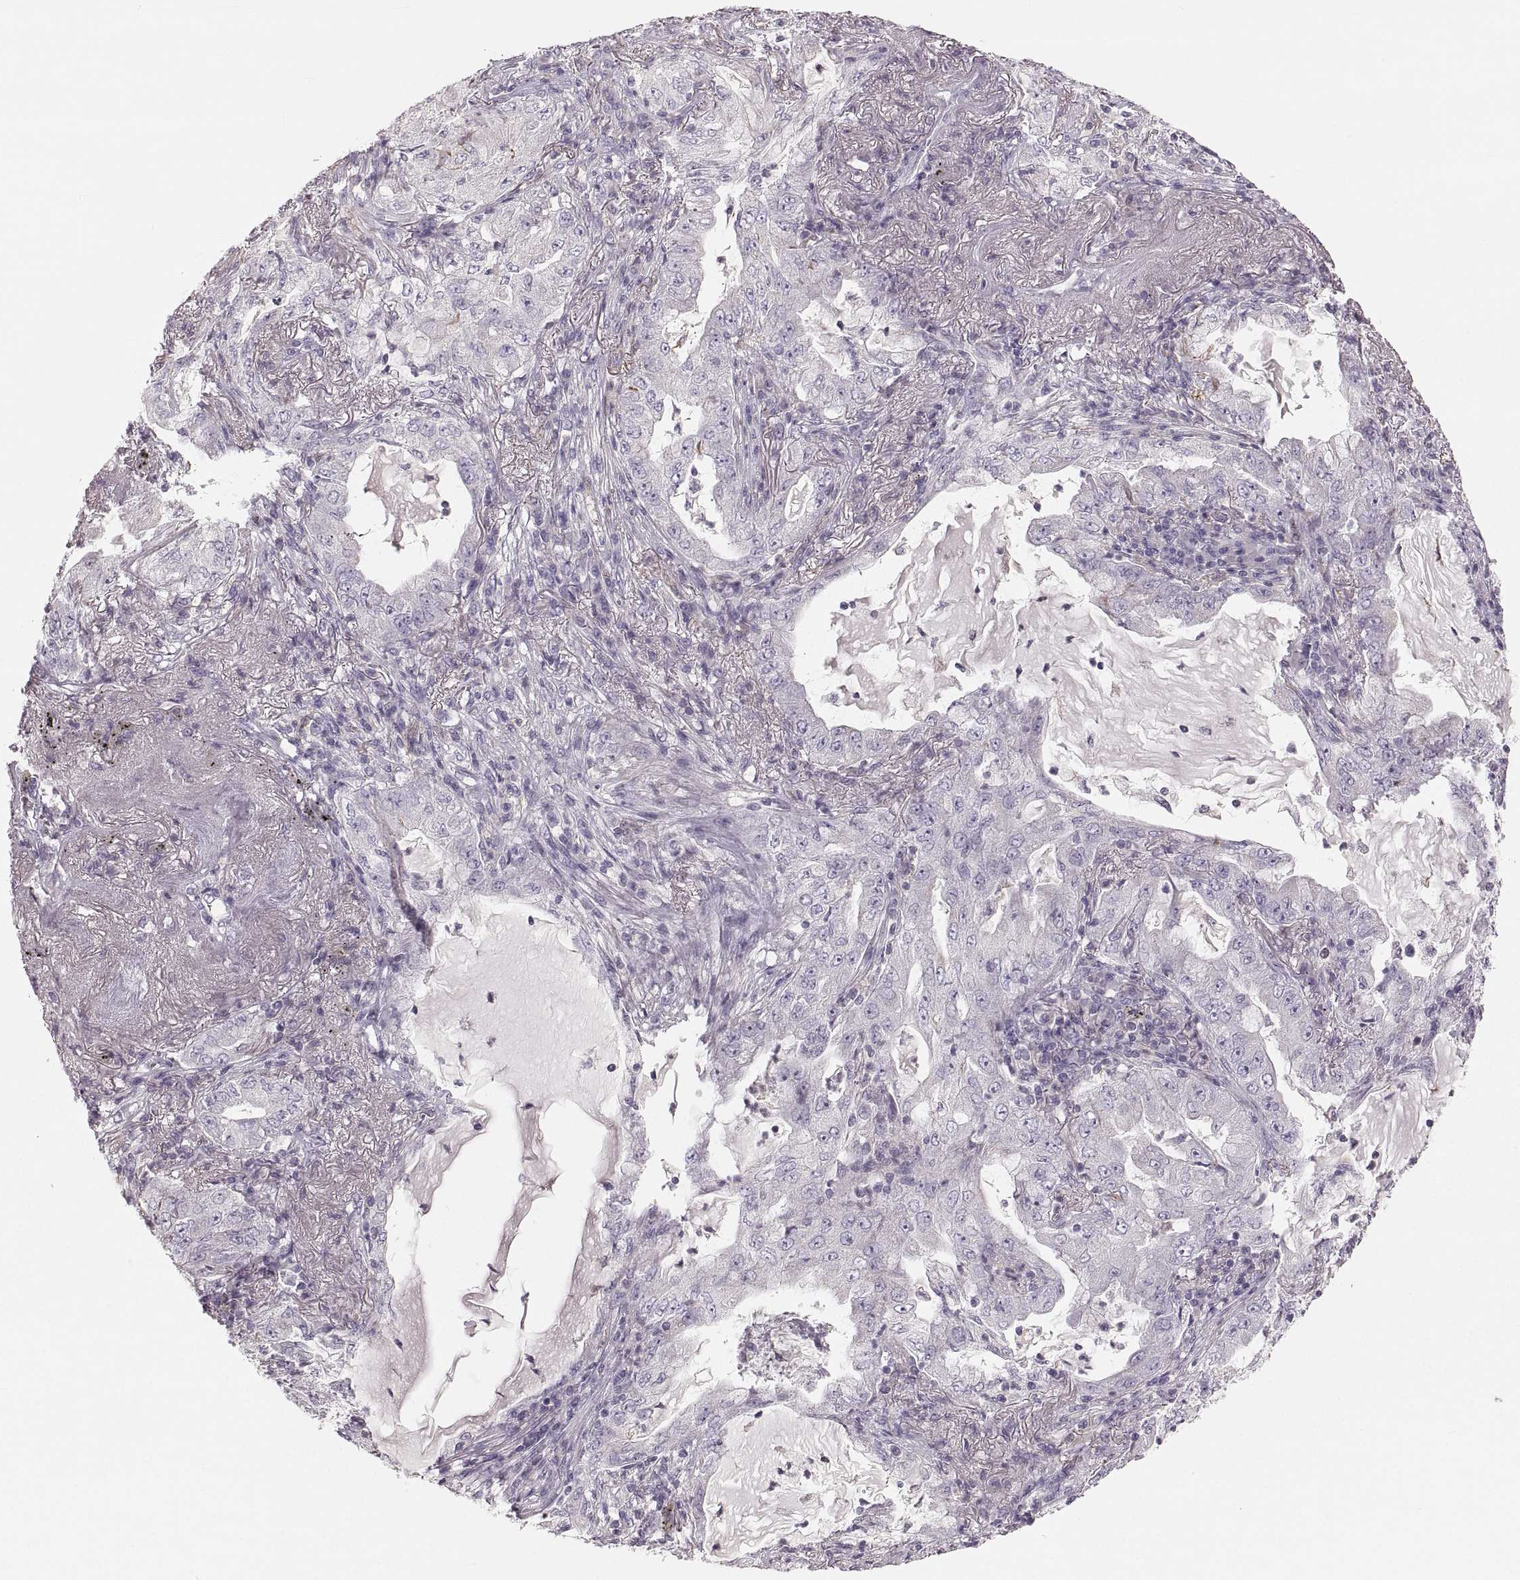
{"staining": {"intensity": "negative", "quantity": "none", "location": "none"}, "tissue": "lung cancer", "cell_type": "Tumor cells", "image_type": "cancer", "snomed": [{"axis": "morphology", "description": "Adenocarcinoma, NOS"}, {"axis": "topography", "description": "Lung"}], "caption": "Immunohistochemistry (IHC) photomicrograph of human lung cancer (adenocarcinoma) stained for a protein (brown), which displays no positivity in tumor cells.", "gene": "RUNDC3A", "patient": {"sex": "female", "age": 73}}